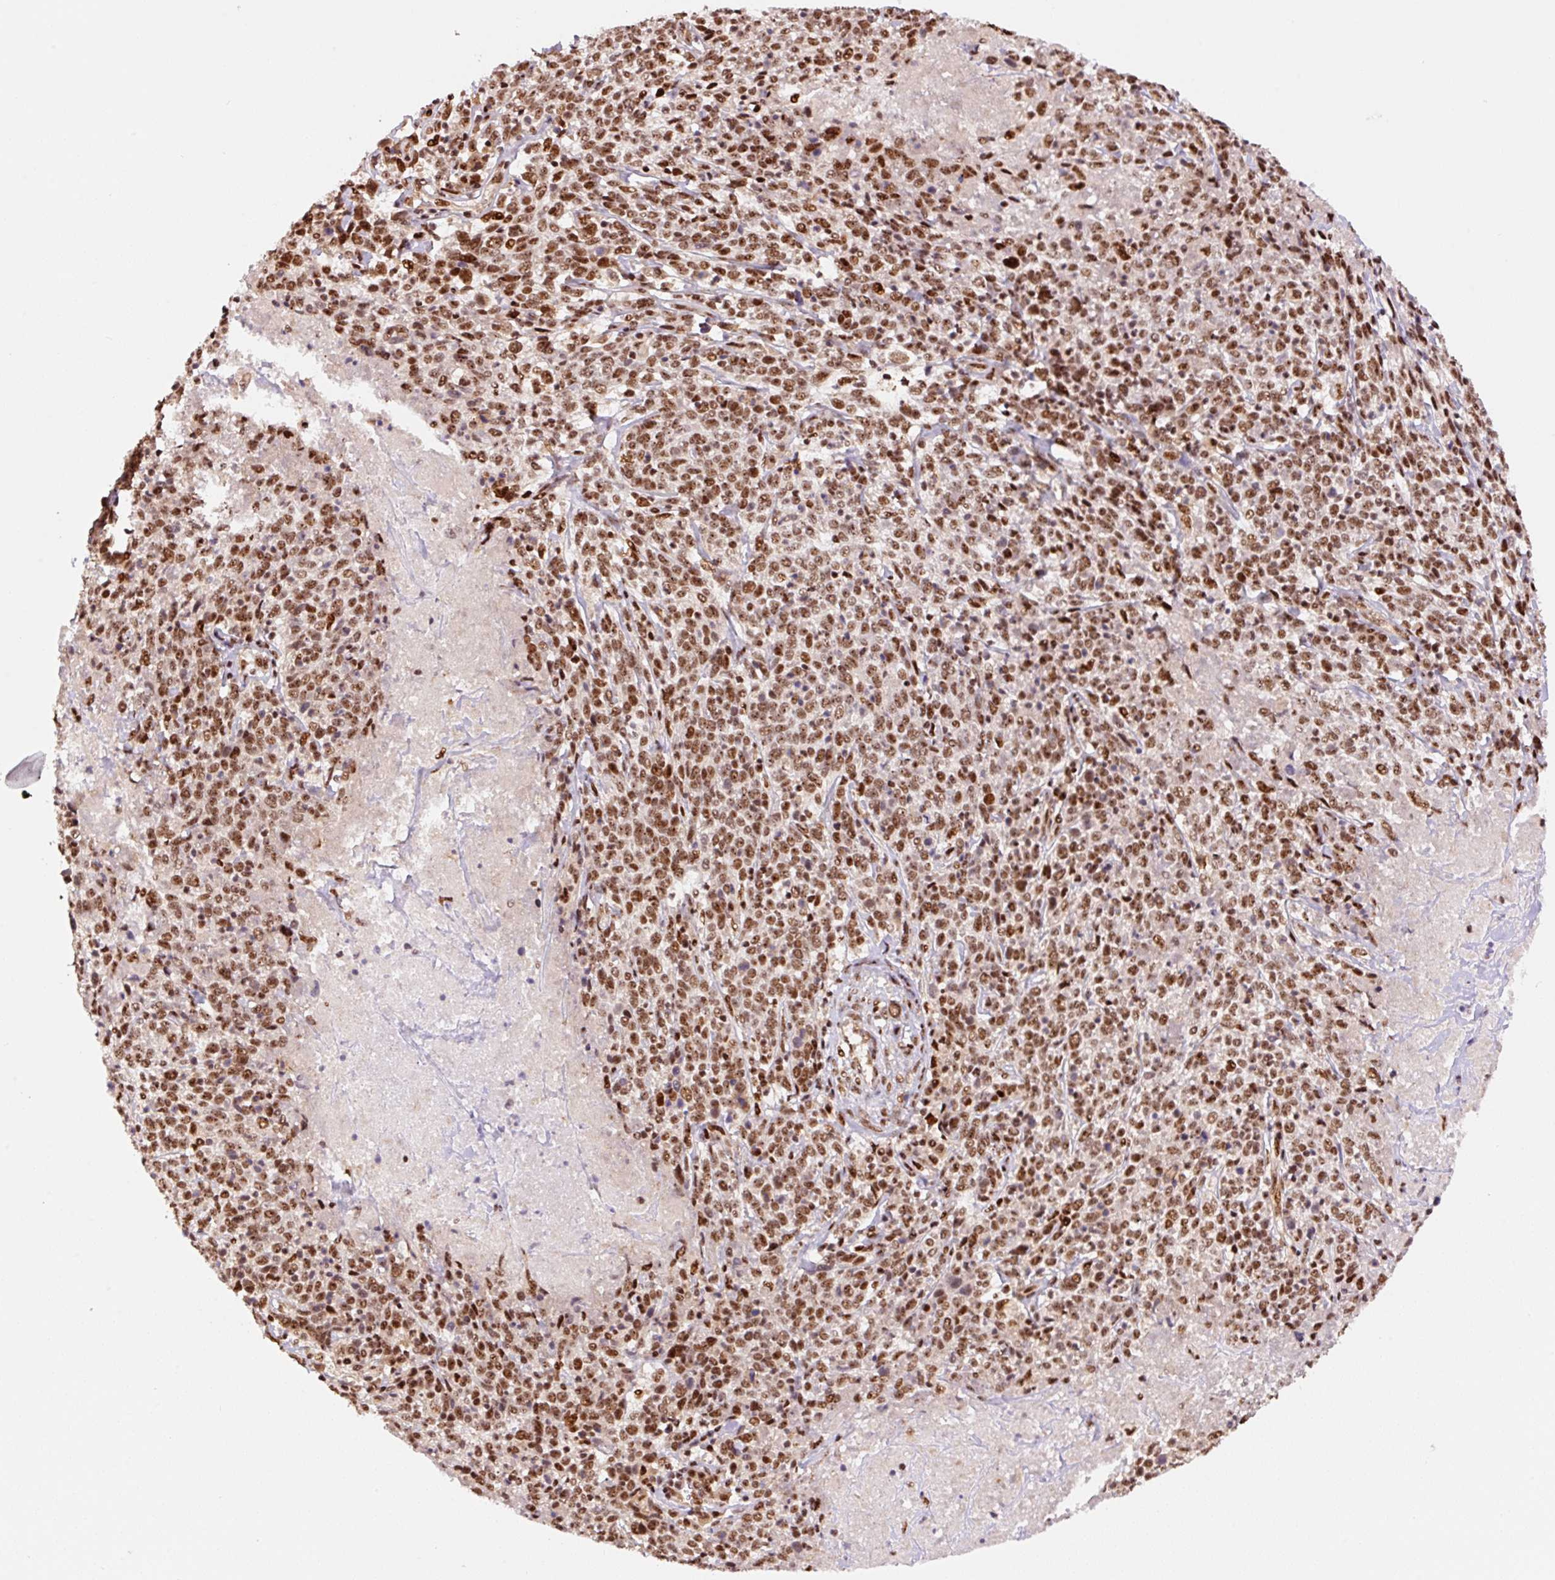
{"staining": {"intensity": "moderate", "quantity": ">75%", "location": "nuclear"}, "tissue": "cervical cancer", "cell_type": "Tumor cells", "image_type": "cancer", "snomed": [{"axis": "morphology", "description": "Squamous cell carcinoma, NOS"}, {"axis": "topography", "description": "Cervix"}], "caption": "Brown immunohistochemical staining in cervical cancer reveals moderate nuclear positivity in approximately >75% of tumor cells.", "gene": "INTS8", "patient": {"sex": "female", "age": 46}}